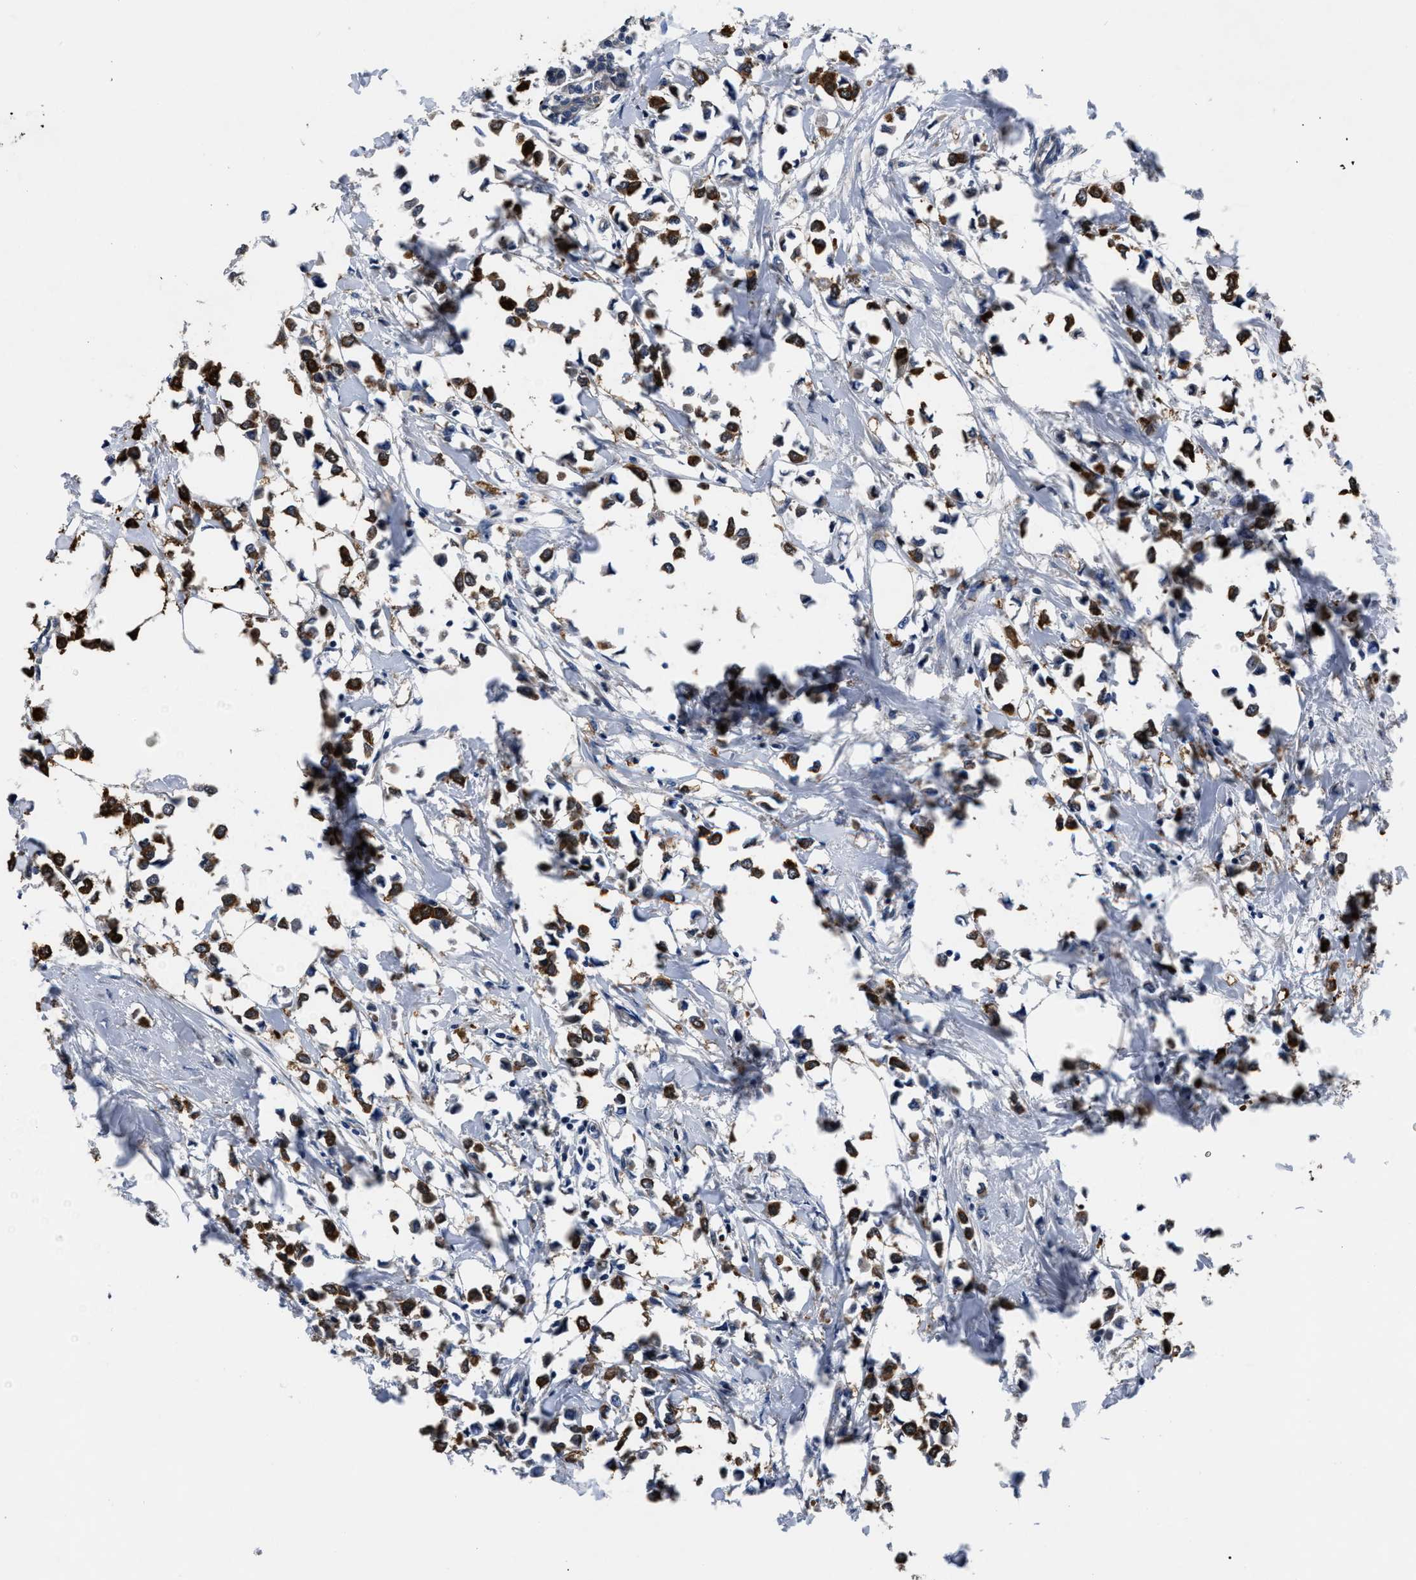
{"staining": {"intensity": "strong", "quantity": ">75%", "location": "cytoplasmic/membranous"}, "tissue": "breast cancer", "cell_type": "Tumor cells", "image_type": "cancer", "snomed": [{"axis": "morphology", "description": "Lobular carcinoma"}, {"axis": "topography", "description": "Breast"}], "caption": "Strong cytoplasmic/membranous expression is identified in about >75% of tumor cells in breast cancer (lobular carcinoma).", "gene": "MOV10L1", "patient": {"sex": "female", "age": 51}}